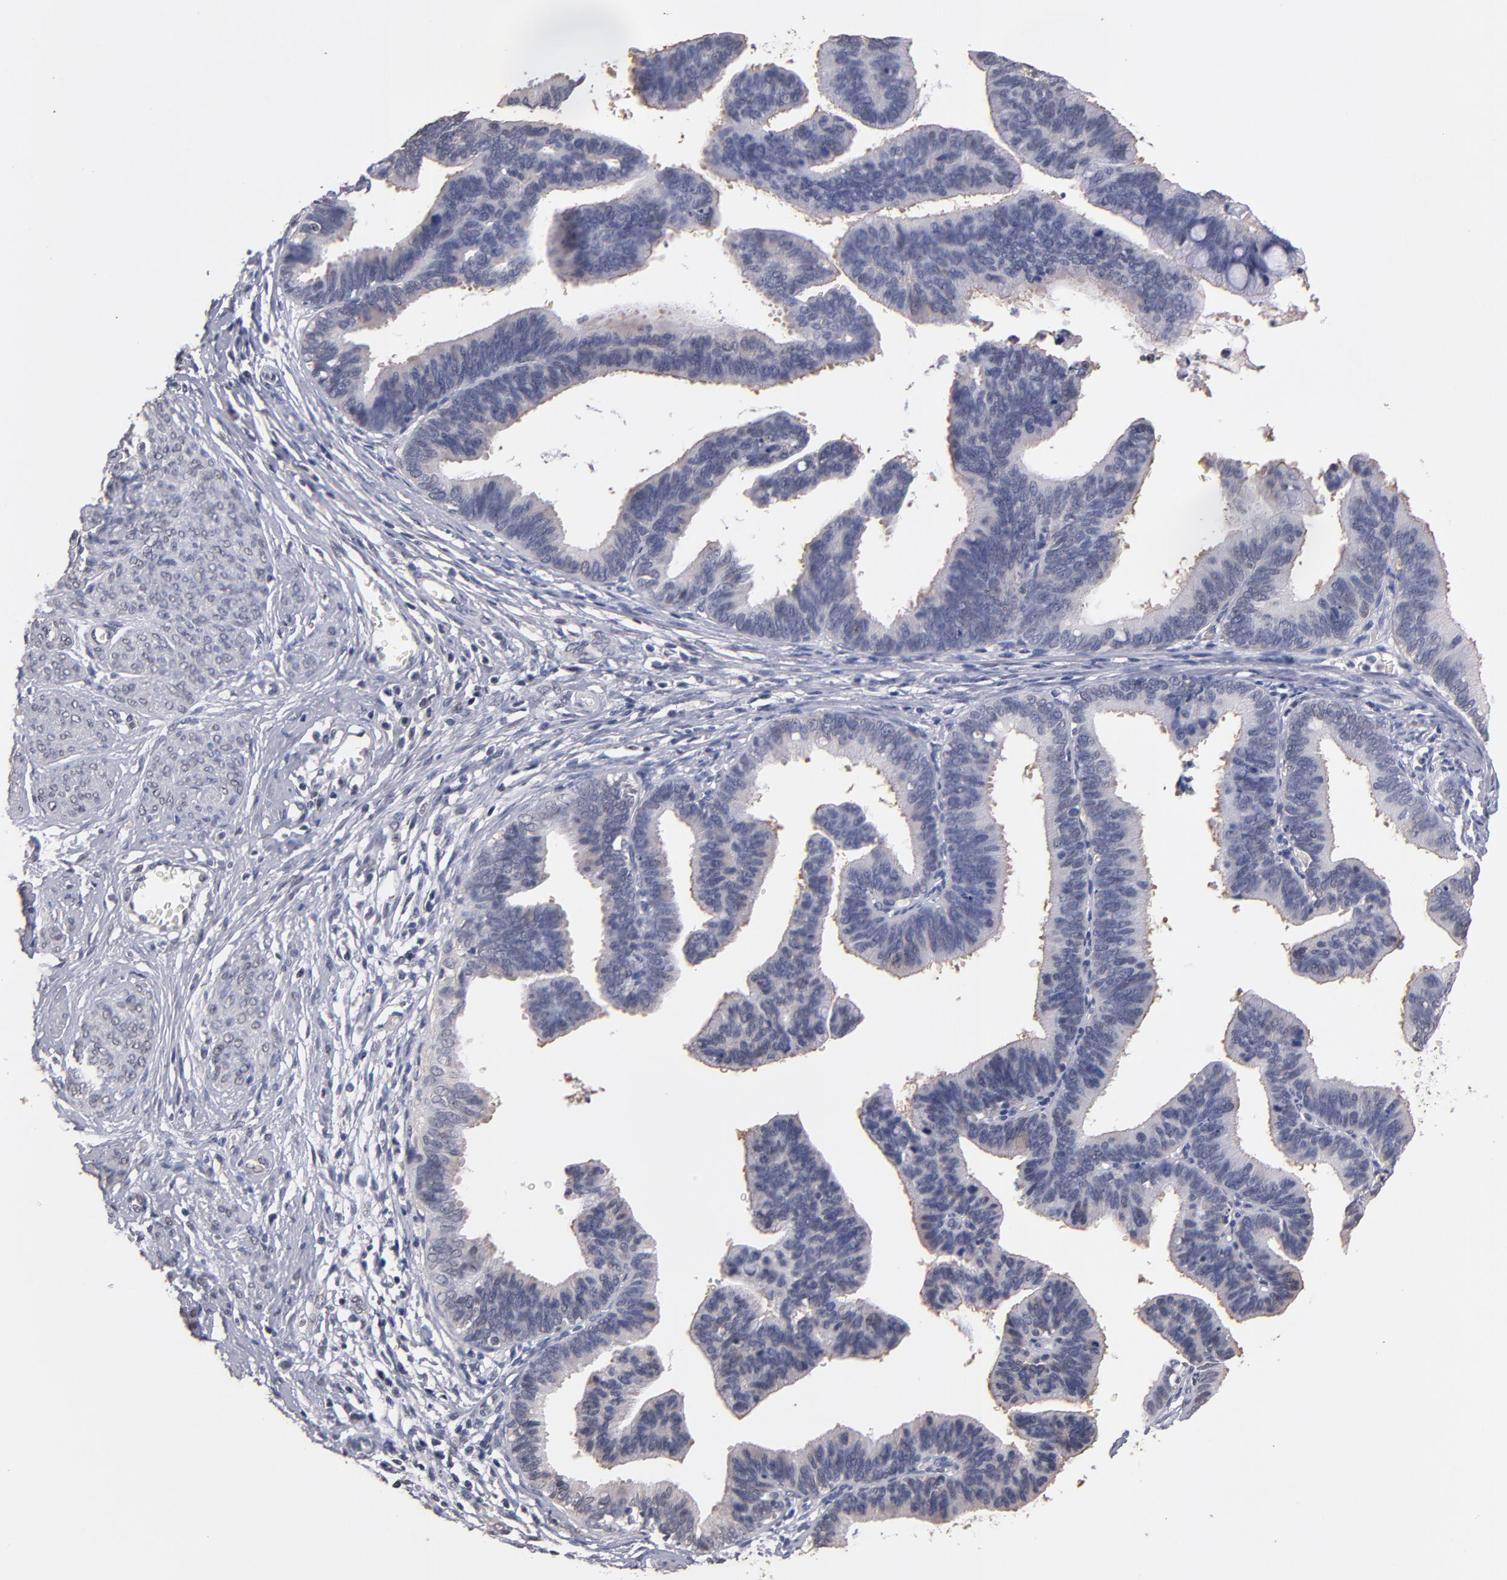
{"staining": {"intensity": "weak", "quantity": ">75%", "location": "cytoplasmic/membranous"}, "tissue": "cervical cancer", "cell_type": "Tumor cells", "image_type": "cancer", "snomed": [{"axis": "morphology", "description": "Adenocarcinoma, NOS"}, {"axis": "topography", "description": "Cervix"}], "caption": "Immunohistochemical staining of human cervical cancer (adenocarcinoma) demonstrates low levels of weak cytoplasmic/membranous protein staining in approximately >75% of tumor cells.", "gene": "PSMD10", "patient": {"sex": "female", "age": 47}}